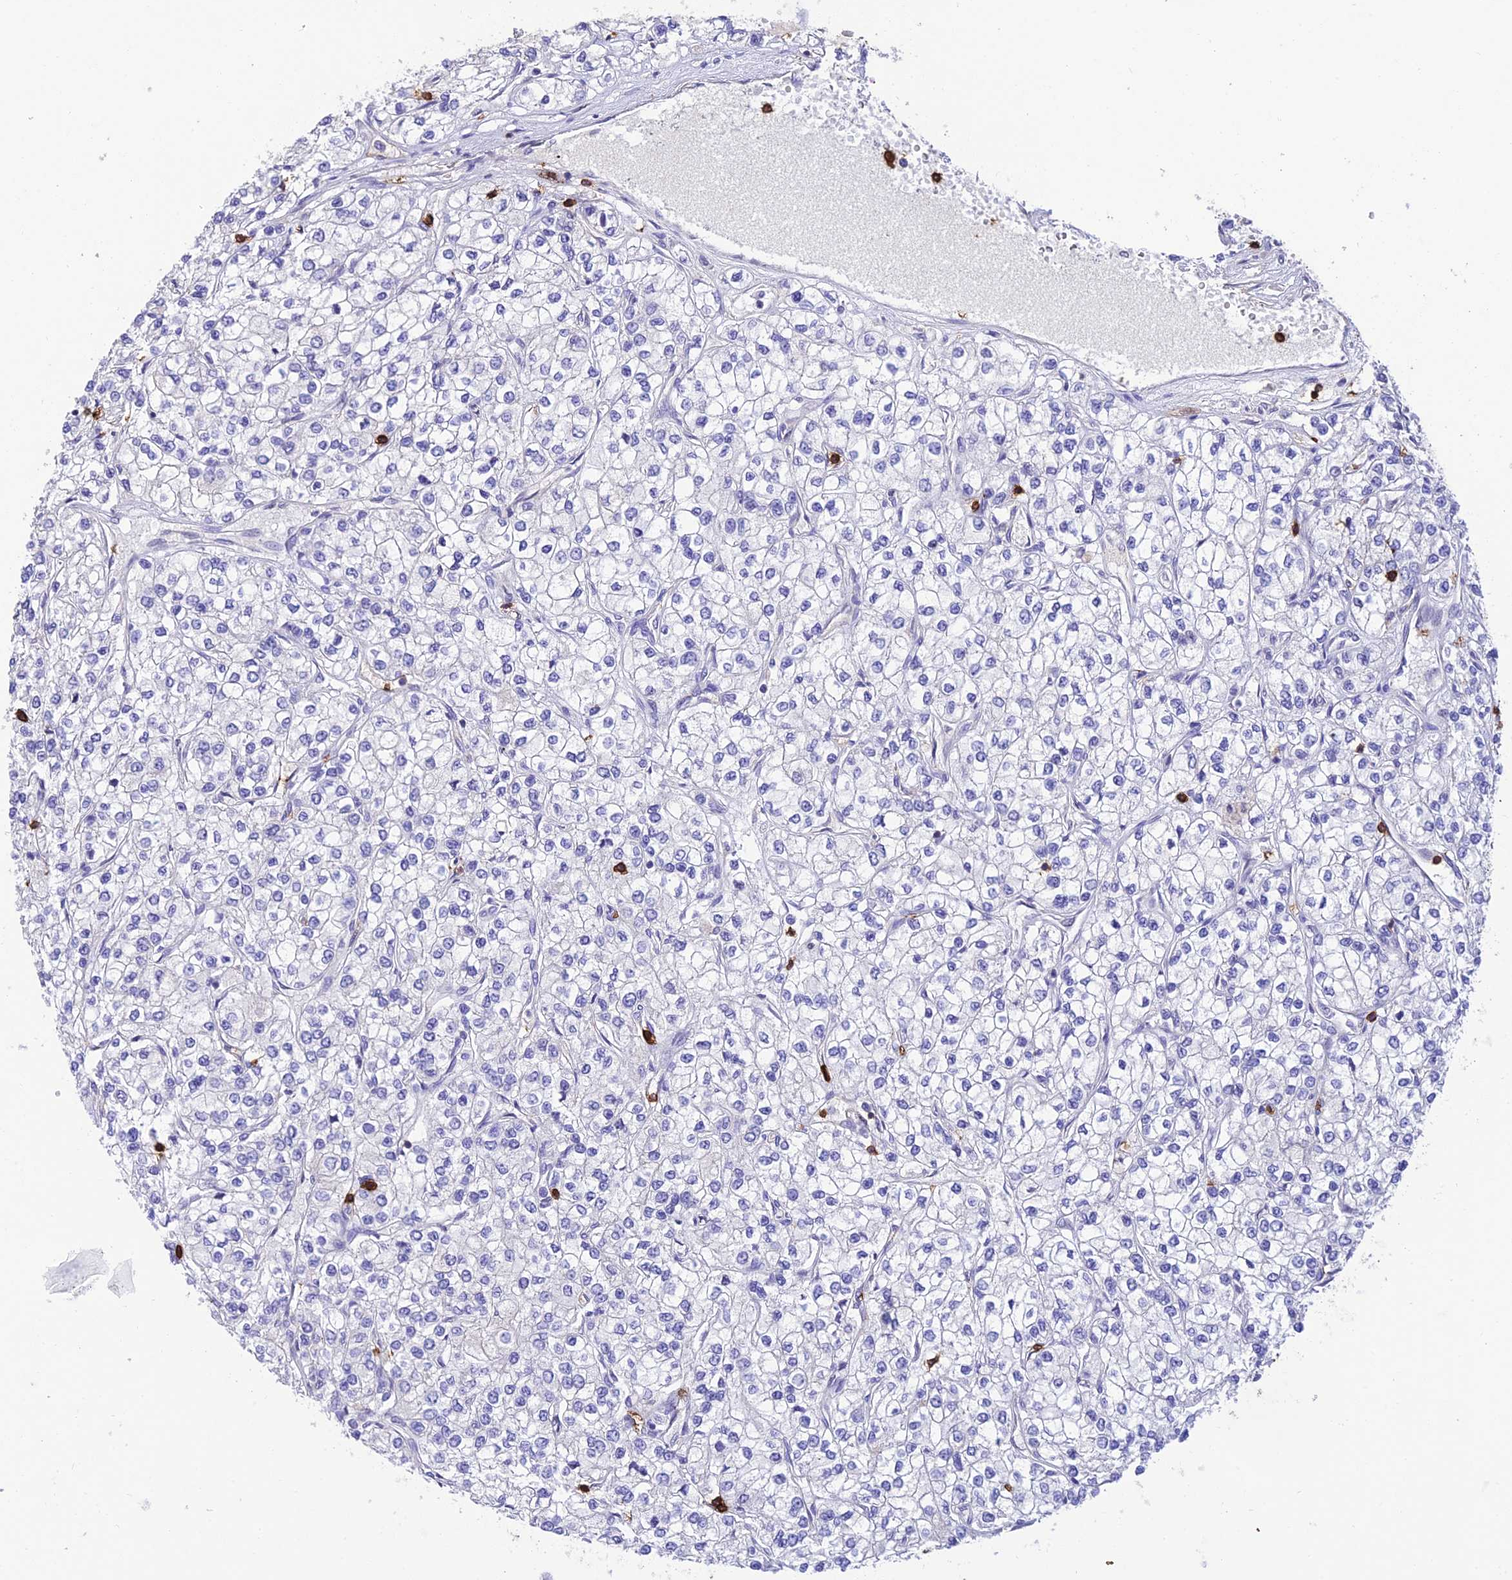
{"staining": {"intensity": "negative", "quantity": "none", "location": "none"}, "tissue": "renal cancer", "cell_type": "Tumor cells", "image_type": "cancer", "snomed": [{"axis": "morphology", "description": "Adenocarcinoma, NOS"}, {"axis": "topography", "description": "Kidney"}], "caption": "Tumor cells show no significant expression in renal cancer.", "gene": "PTPRCAP", "patient": {"sex": "male", "age": 80}}